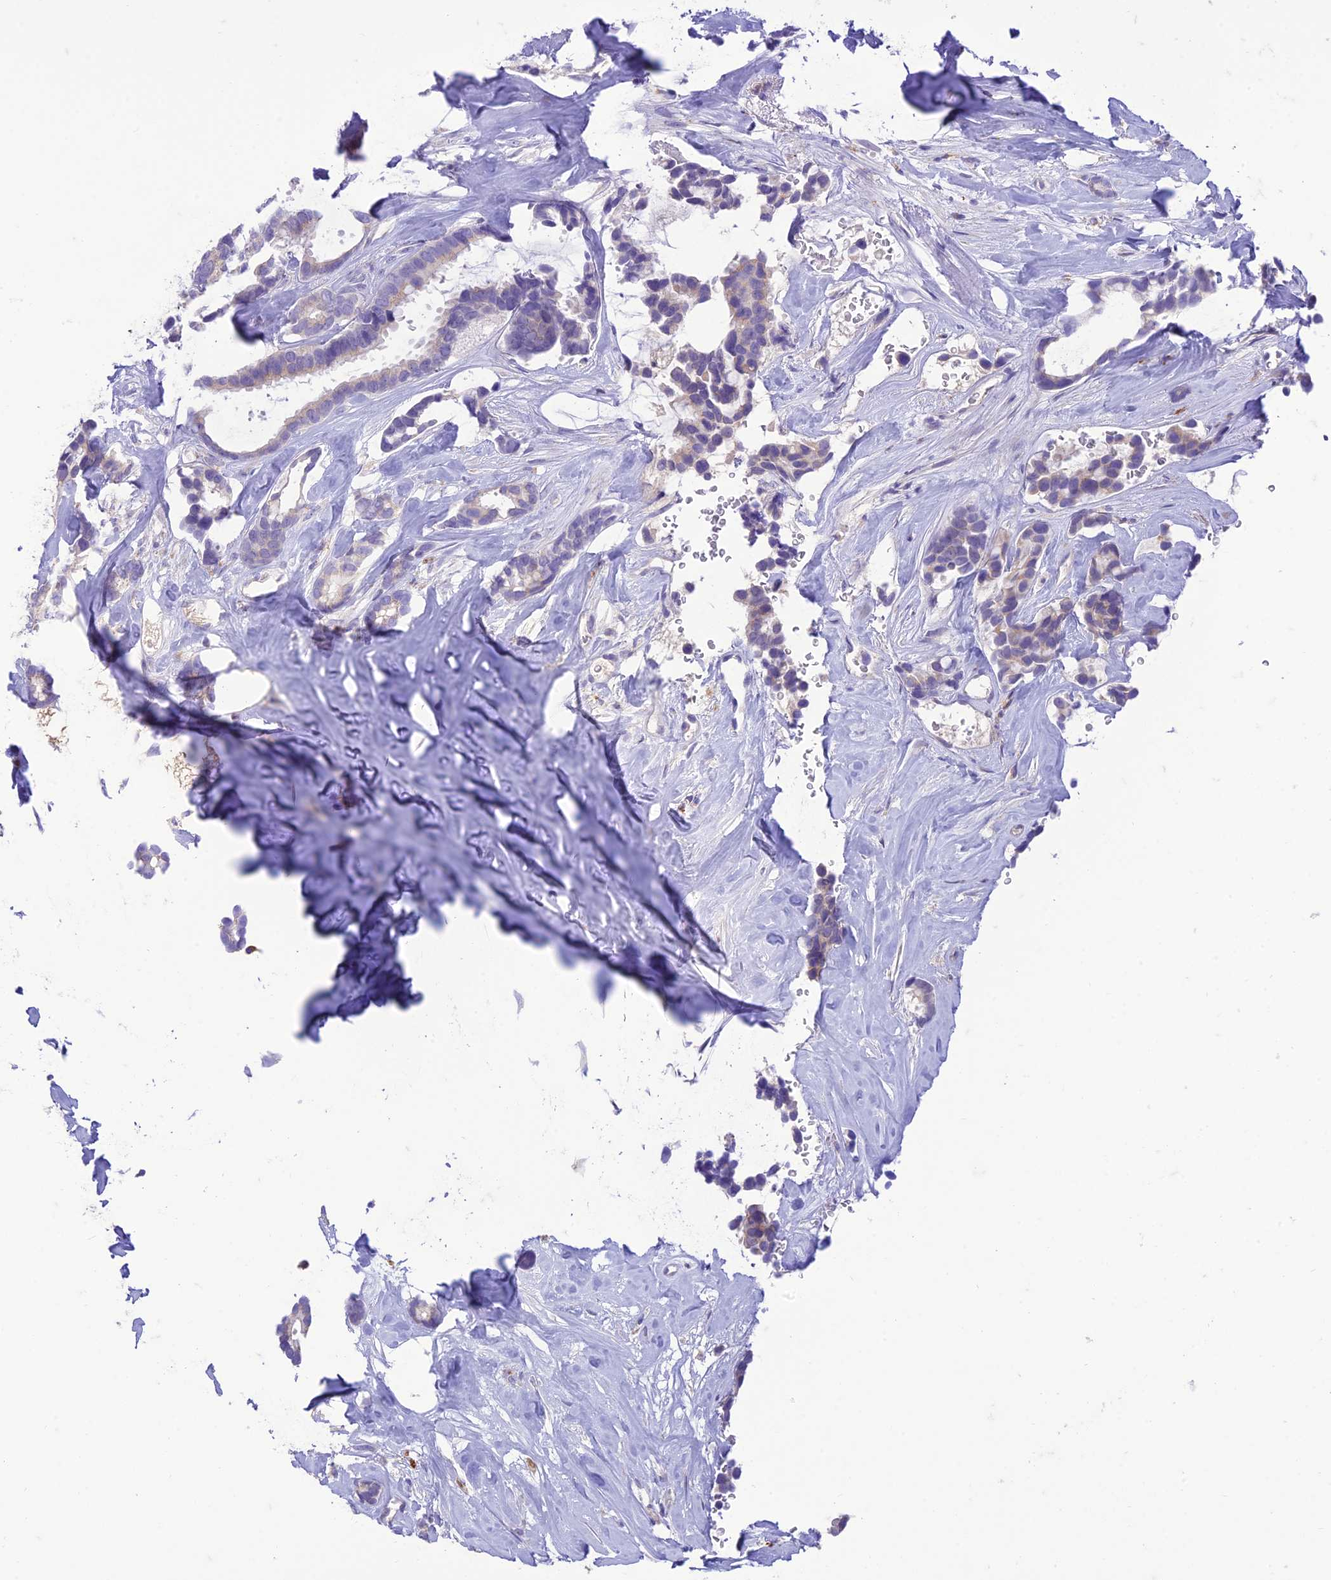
{"staining": {"intensity": "weak", "quantity": "<25%", "location": "cytoplasmic/membranous"}, "tissue": "breast cancer", "cell_type": "Tumor cells", "image_type": "cancer", "snomed": [{"axis": "morphology", "description": "Duct carcinoma"}, {"axis": "topography", "description": "Breast"}], "caption": "A photomicrograph of human breast invasive ductal carcinoma is negative for staining in tumor cells.", "gene": "DHDH", "patient": {"sex": "female", "age": 87}}